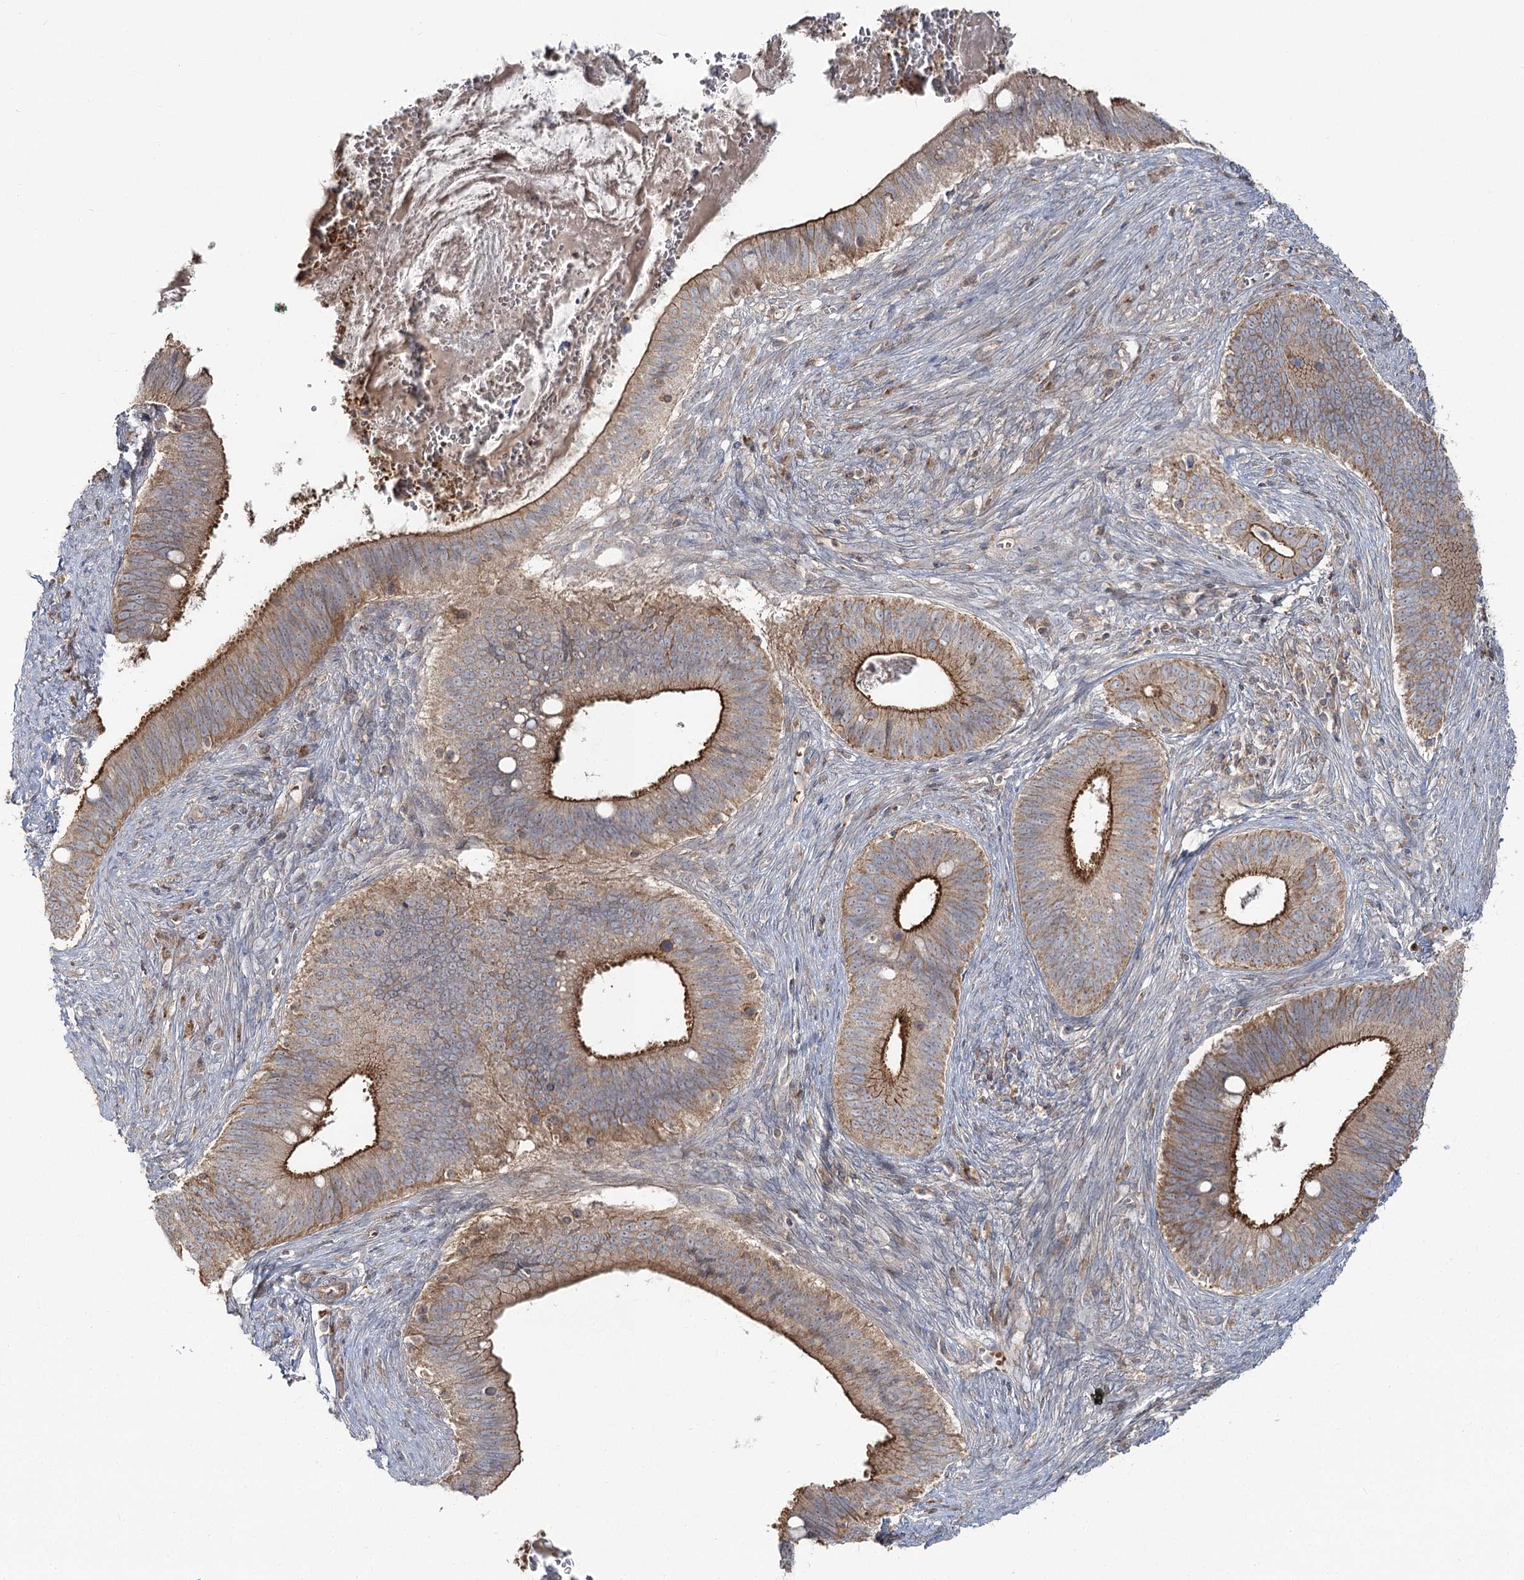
{"staining": {"intensity": "moderate", "quantity": ">75%", "location": "cytoplasmic/membranous"}, "tissue": "cervical cancer", "cell_type": "Tumor cells", "image_type": "cancer", "snomed": [{"axis": "morphology", "description": "Adenocarcinoma, NOS"}, {"axis": "topography", "description": "Cervix"}], "caption": "Moderate cytoplasmic/membranous positivity for a protein is identified in about >75% of tumor cells of adenocarcinoma (cervical) using immunohistochemistry.", "gene": "PCBD2", "patient": {"sex": "female", "age": 42}}